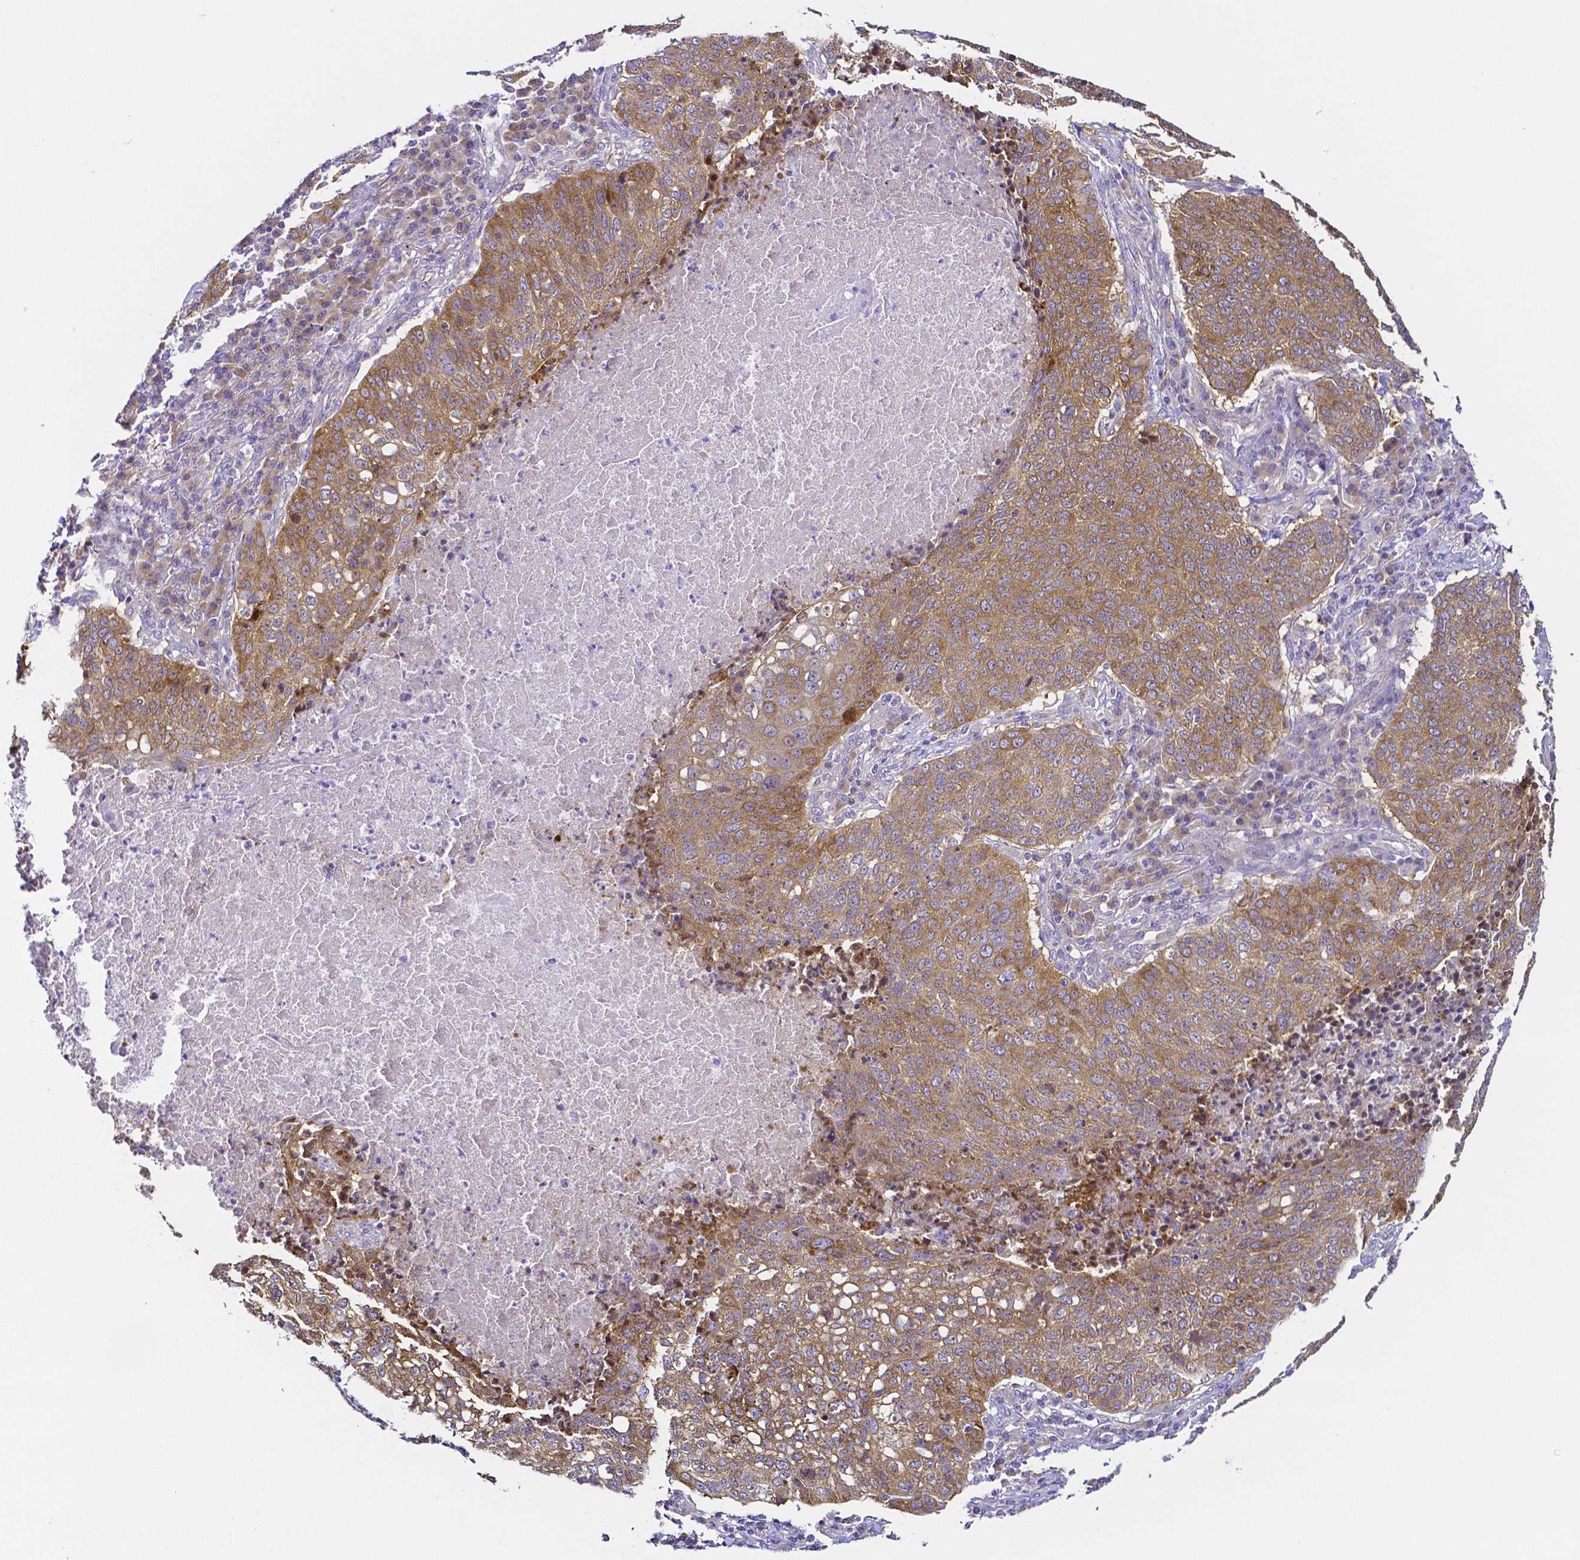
{"staining": {"intensity": "moderate", "quantity": ">75%", "location": "cytoplasmic/membranous"}, "tissue": "lung cancer", "cell_type": "Tumor cells", "image_type": "cancer", "snomed": [{"axis": "morphology", "description": "Squamous cell carcinoma, NOS"}, {"axis": "topography", "description": "Lung"}], "caption": "A brown stain highlights moderate cytoplasmic/membranous expression of a protein in human lung cancer (squamous cell carcinoma) tumor cells. (DAB = brown stain, brightfield microscopy at high magnification).", "gene": "PKP3", "patient": {"sex": "male", "age": 63}}